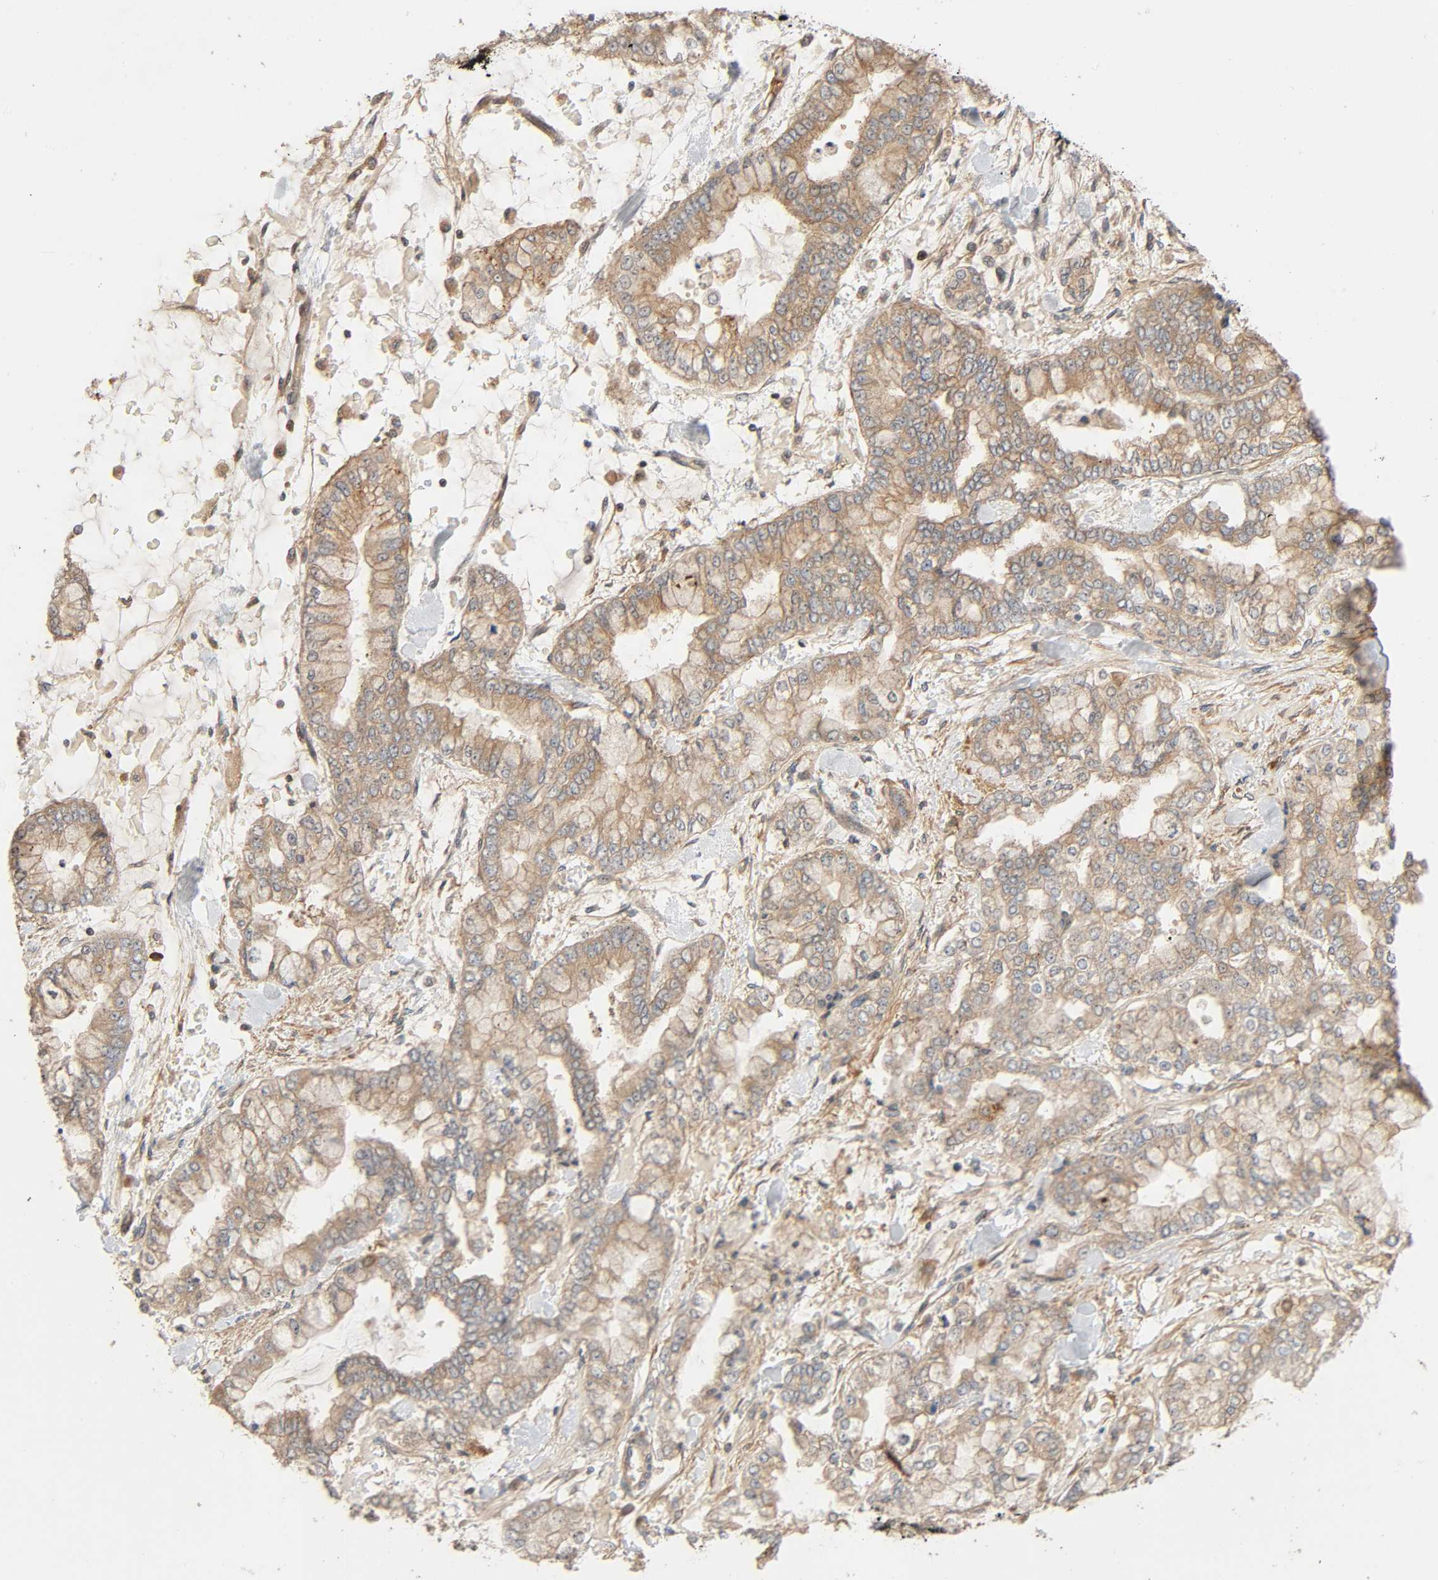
{"staining": {"intensity": "weak", "quantity": ">75%", "location": "cytoplasmic/membranous"}, "tissue": "stomach cancer", "cell_type": "Tumor cells", "image_type": "cancer", "snomed": [{"axis": "morphology", "description": "Normal tissue, NOS"}, {"axis": "morphology", "description": "Adenocarcinoma, NOS"}, {"axis": "topography", "description": "Stomach, upper"}, {"axis": "topography", "description": "Stomach"}], "caption": "Protein staining of stomach cancer (adenocarcinoma) tissue demonstrates weak cytoplasmic/membranous expression in approximately >75% of tumor cells.", "gene": "SGSM1", "patient": {"sex": "male", "age": 76}}